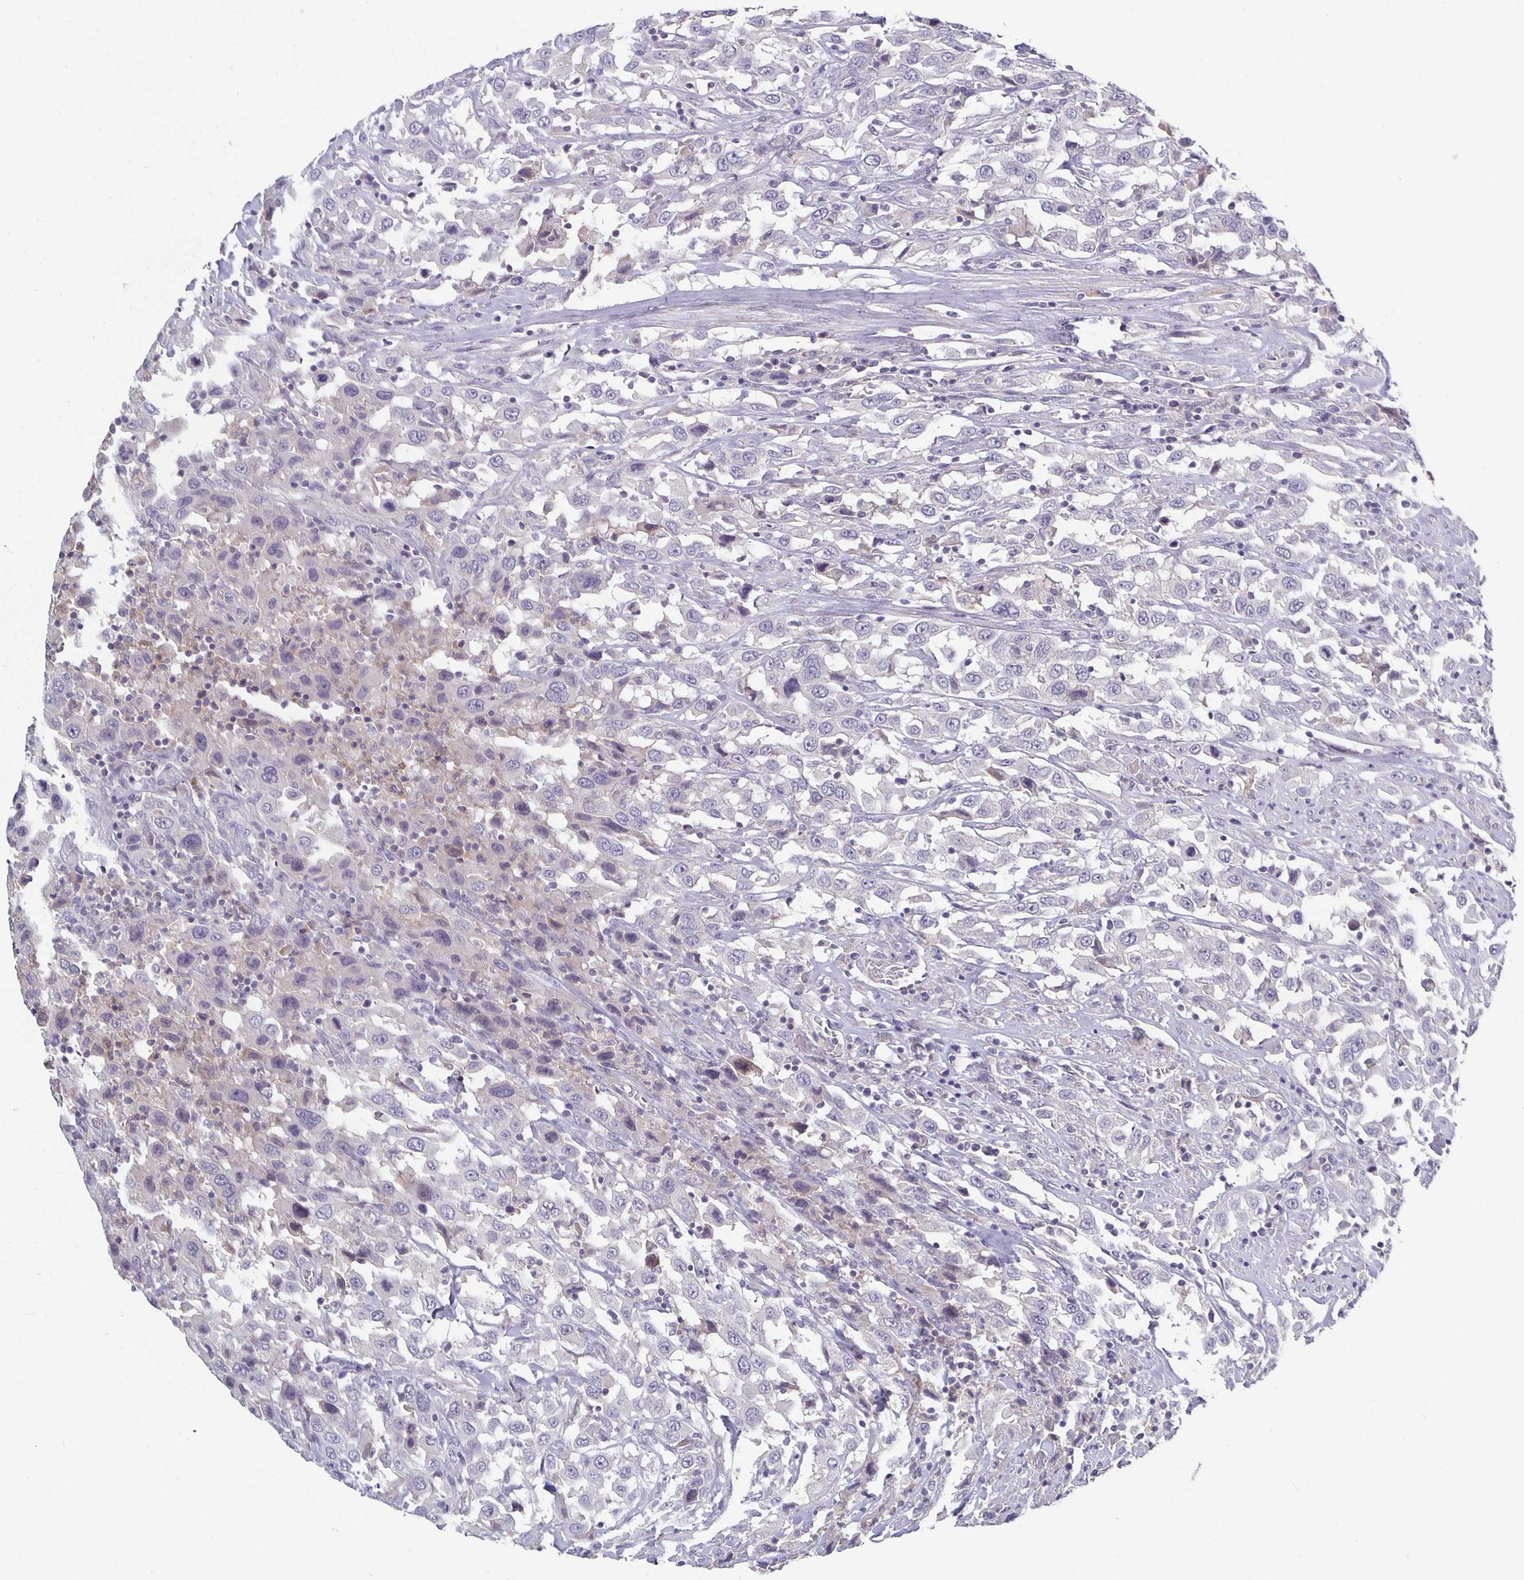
{"staining": {"intensity": "negative", "quantity": "none", "location": "none"}, "tissue": "urothelial cancer", "cell_type": "Tumor cells", "image_type": "cancer", "snomed": [{"axis": "morphology", "description": "Urothelial carcinoma, High grade"}, {"axis": "topography", "description": "Urinary bladder"}], "caption": "IHC micrograph of urothelial carcinoma (high-grade) stained for a protein (brown), which shows no expression in tumor cells. (Brightfield microscopy of DAB immunohistochemistry at high magnification).", "gene": "GDF15", "patient": {"sex": "male", "age": 61}}